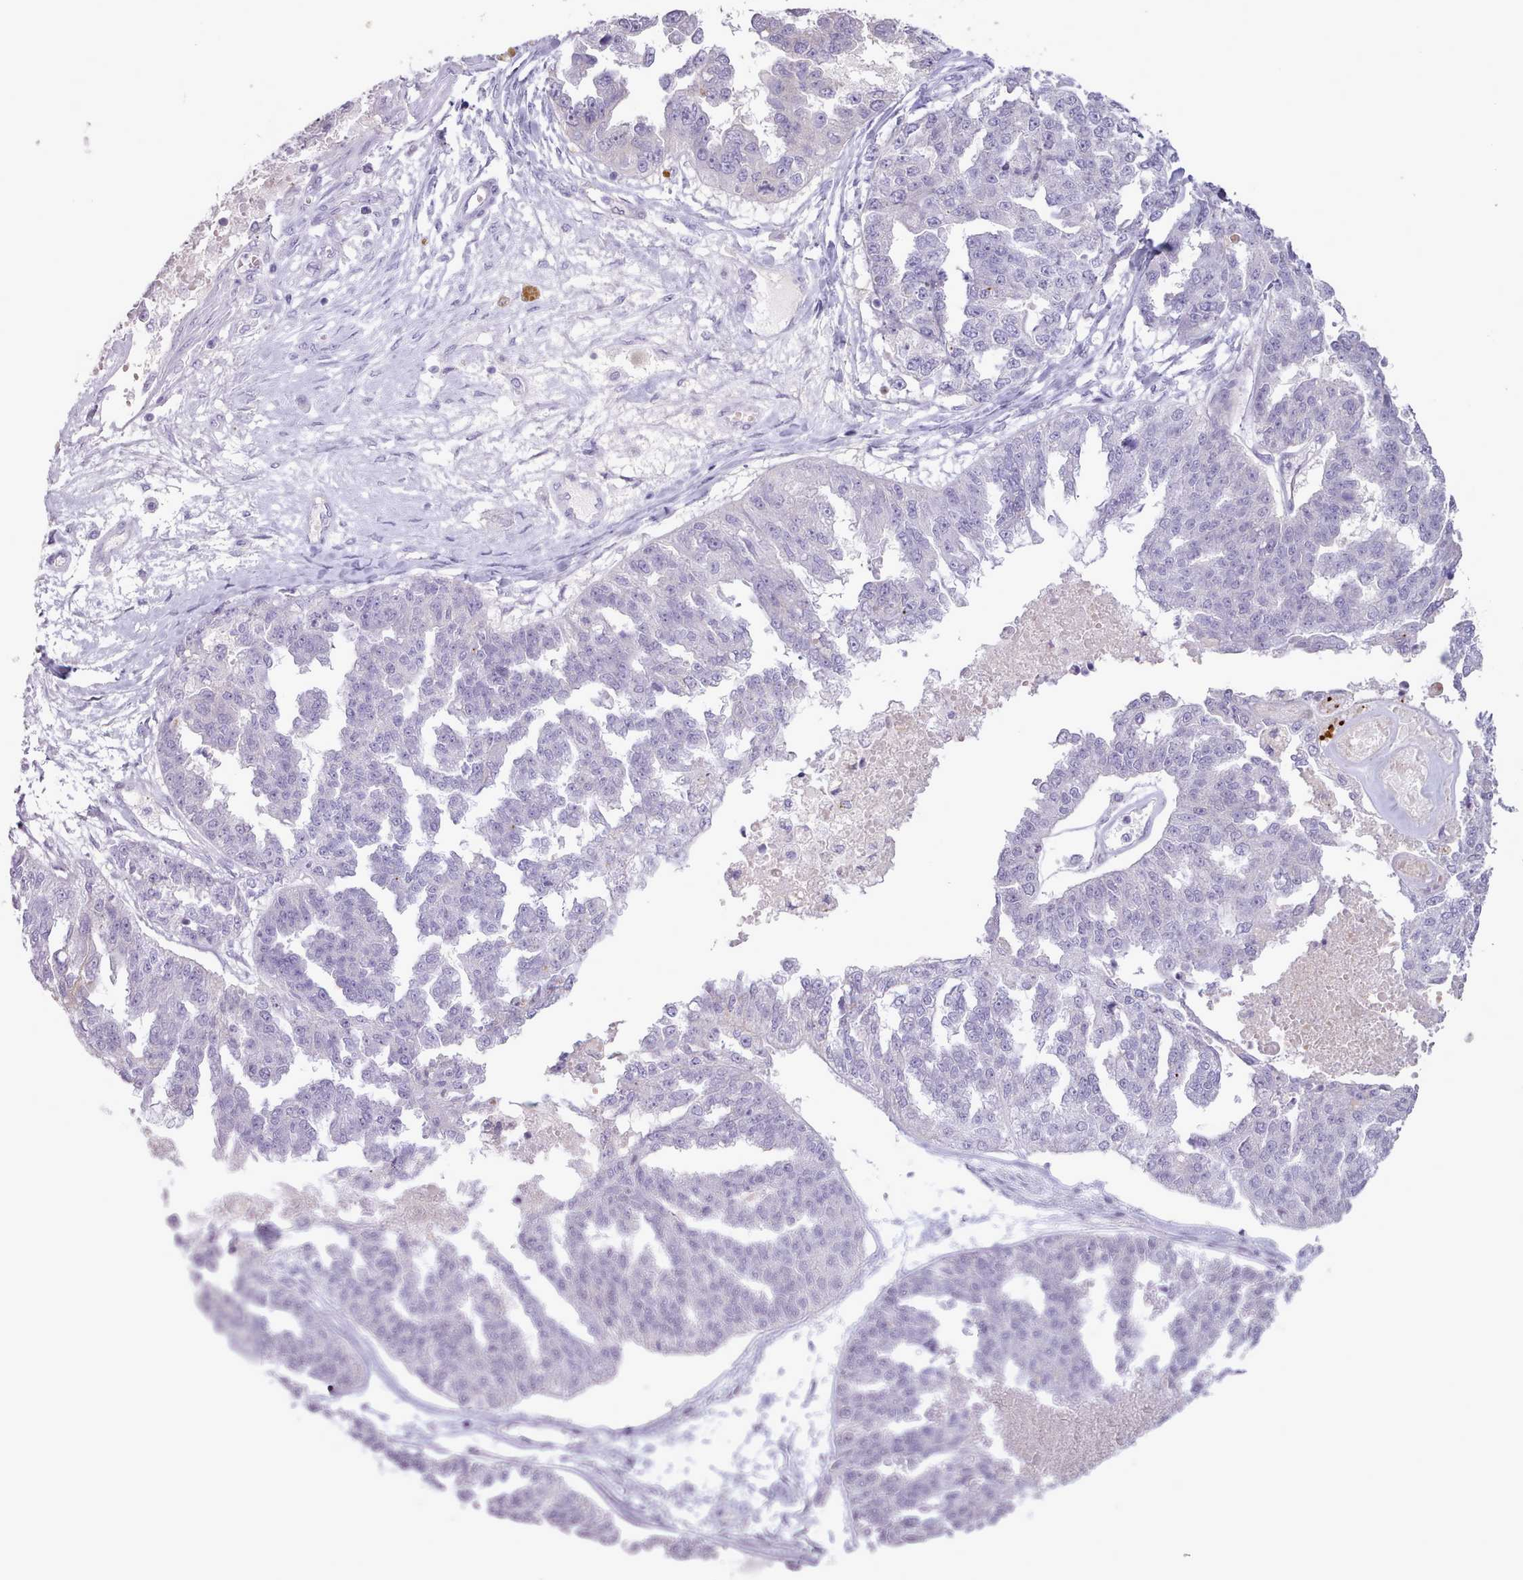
{"staining": {"intensity": "negative", "quantity": "none", "location": "none"}, "tissue": "ovarian cancer", "cell_type": "Tumor cells", "image_type": "cancer", "snomed": [{"axis": "morphology", "description": "Cystadenocarcinoma, serous, NOS"}, {"axis": "topography", "description": "Ovary"}], "caption": "DAB immunohistochemical staining of serous cystadenocarcinoma (ovarian) displays no significant staining in tumor cells. Brightfield microscopy of immunohistochemistry (IHC) stained with DAB (3,3'-diaminobenzidine) (brown) and hematoxylin (blue), captured at high magnification.", "gene": "ATRAID", "patient": {"sex": "female", "age": 58}}